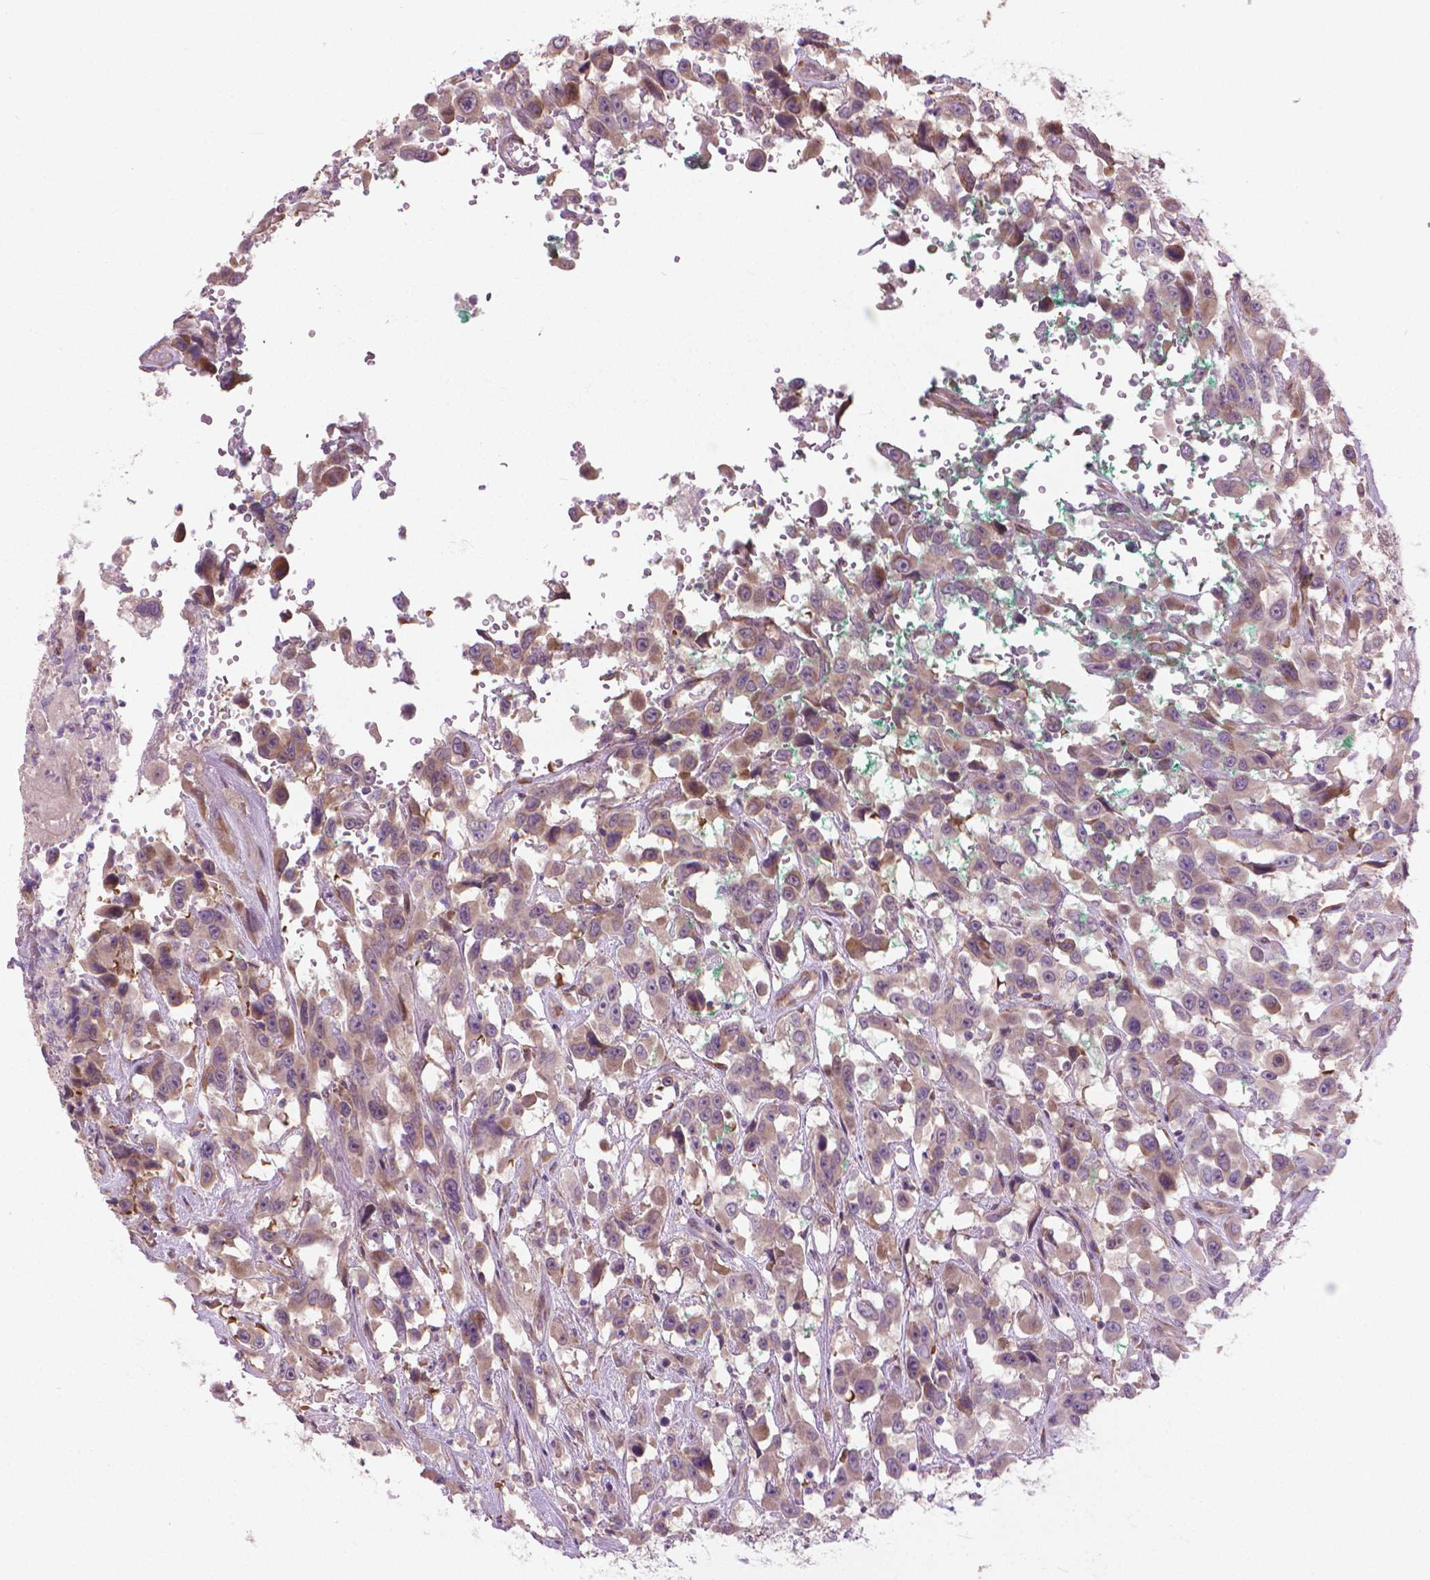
{"staining": {"intensity": "moderate", "quantity": "25%-75%", "location": "cytoplasmic/membranous"}, "tissue": "urothelial cancer", "cell_type": "Tumor cells", "image_type": "cancer", "snomed": [{"axis": "morphology", "description": "Urothelial carcinoma, High grade"}, {"axis": "topography", "description": "Urinary bladder"}], "caption": "Brown immunohistochemical staining in human urothelial cancer exhibits moderate cytoplasmic/membranous staining in about 25%-75% of tumor cells. The staining was performed using DAB (3,3'-diaminobenzidine), with brown indicating positive protein expression. Nuclei are stained blue with hematoxylin.", "gene": "NUDT1", "patient": {"sex": "male", "age": 53}}